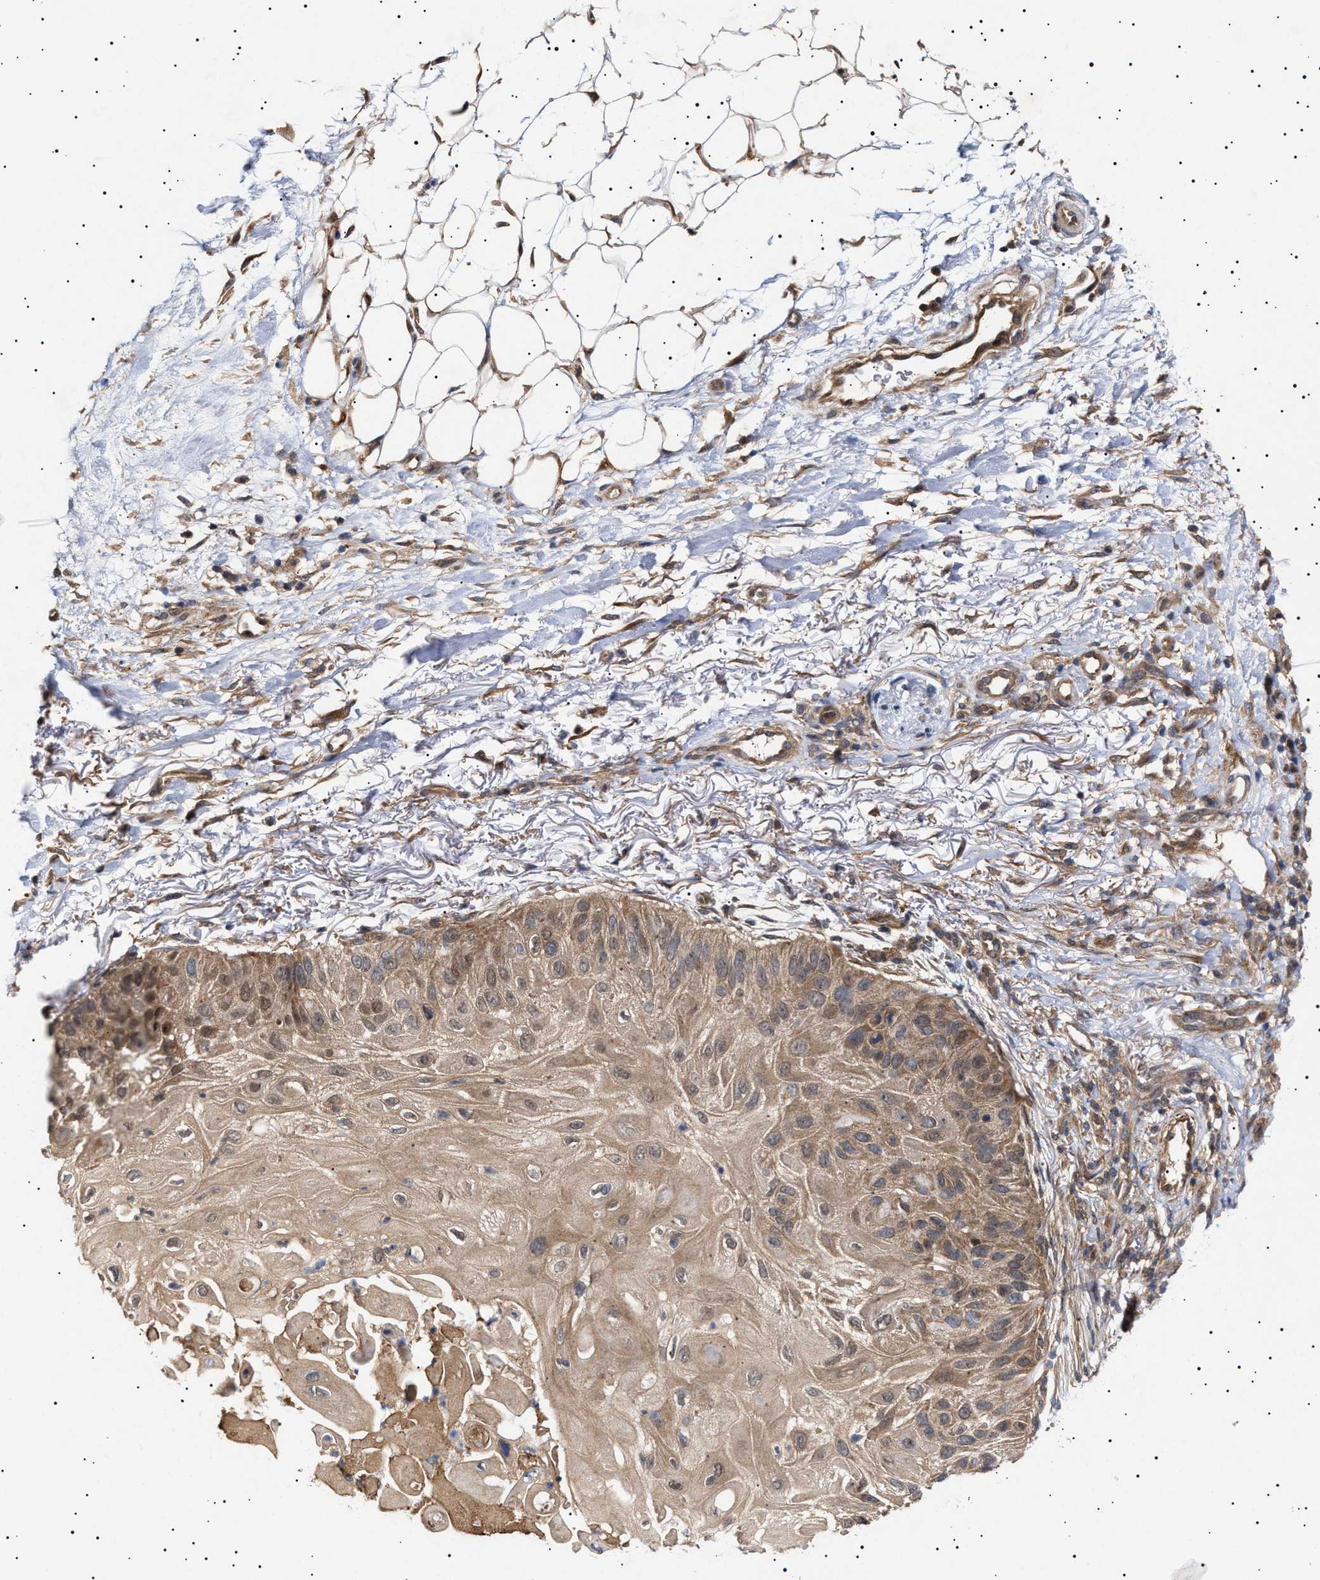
{"staining": {"intensity": "moderate", "quantity": ">75%", "location": "cytoplasmic/membranous"}, "tissue": "skin cancer", "cell_type": "Tumor cells", "image_type": "cancer", "snomed": [{"axis": "morphology", "description": "Squamous cell carcinoma, NOS"}, {"axis": "topography", "description": "Skin"}], "caption": "A histopathology image of human squamous cell carcinoma (skin) stained for a protein shows moderate cytoplasmic/membranous brown staining in tumor cells. (DAB IHC with brightfield microscopy, high magnification).", "gene": "NPLOC4", "patient": {"sex": "female", "age": 77}}